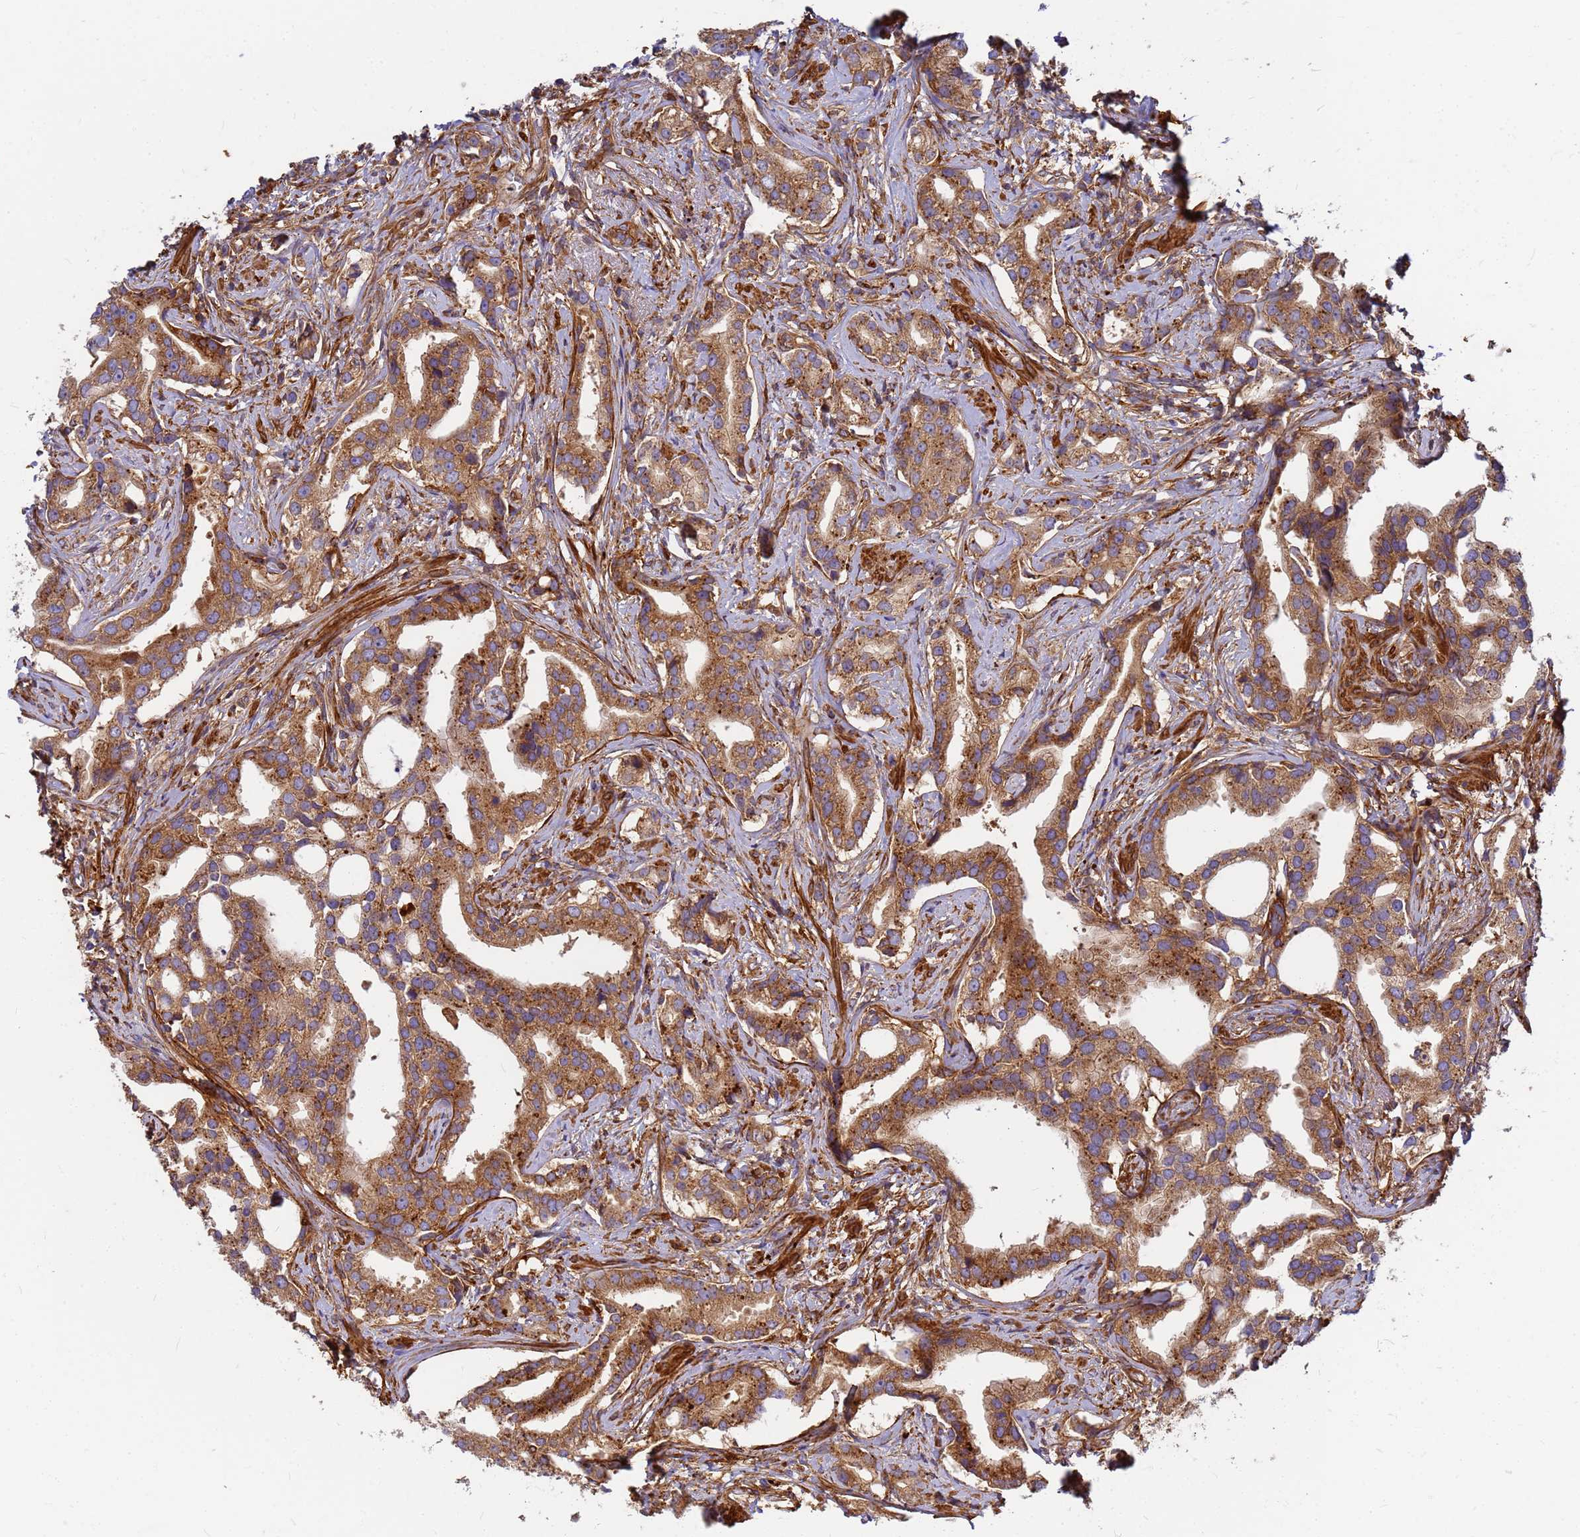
{"staining": {"intensity": "moderate", "quantity": ">75%", "location": "cytoplasmic/membranous"}, "tissue": "prostate cancer", "cell_type": "Tumor cells", "image_type": "cancer", "snomed": [{"axis": "morphology", "description": "Adenocarcinoma, High grade"}, {"axis": "topography", "description": "Prostate"}], "caption": "The photomicrograph displays immunohistochemical staining of prostate cancer. There is moderate cytoplasmic/membranous expression is seen in approximately >75% of tumor cells.", "gene": "C2CD5", "patient": {"sex": "male", "age": 67}}